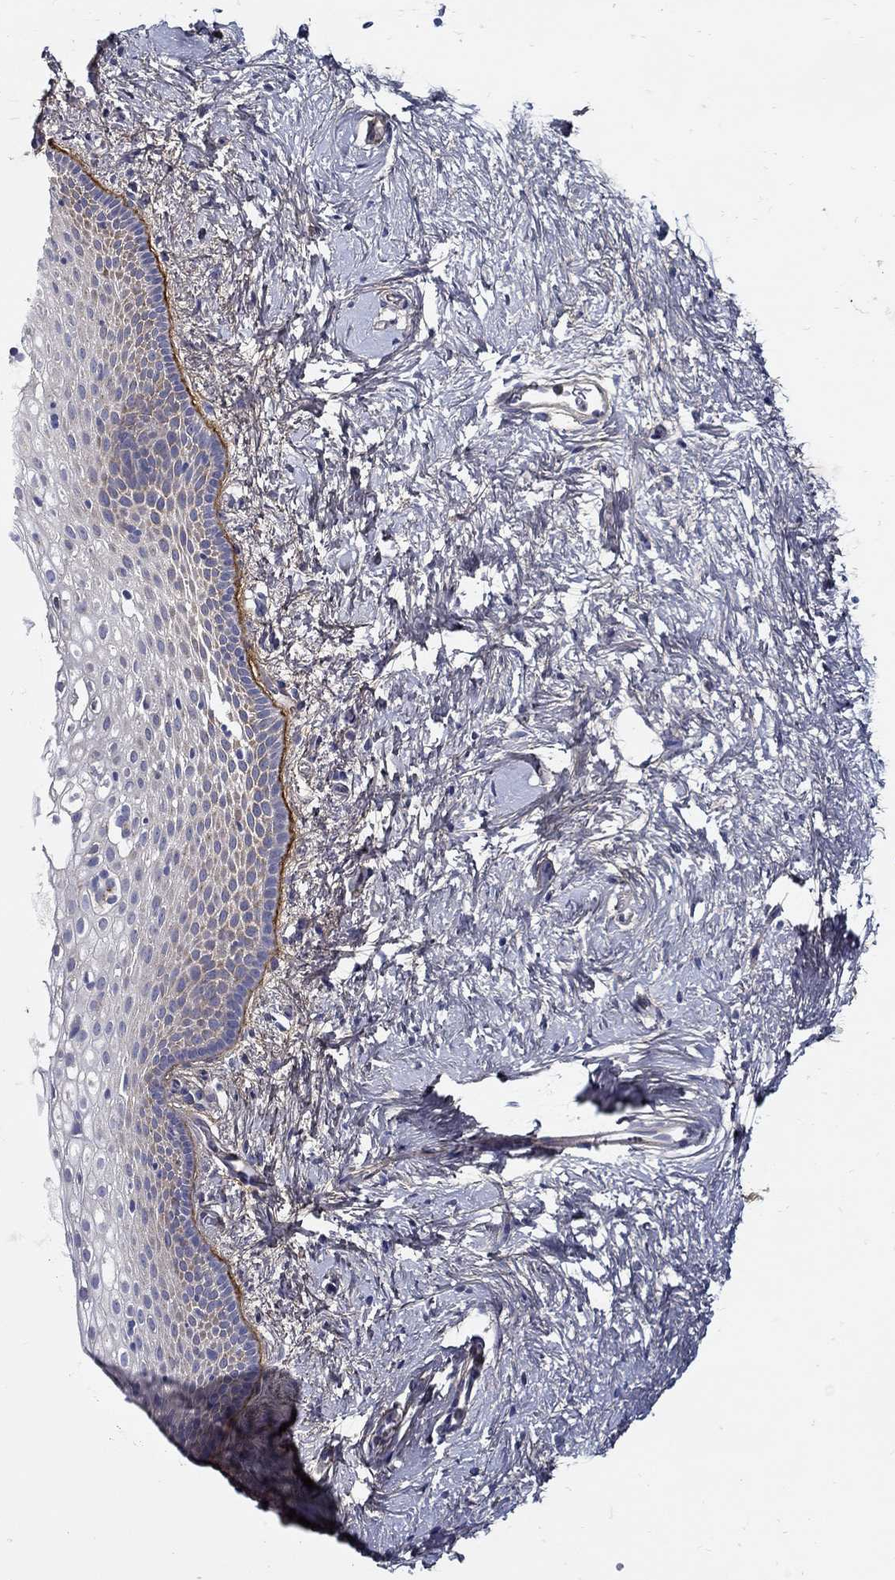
{"staining": {"intensity": "weak", "quantity": "<25%", "location": "cytoplasmic/membranous"}, "tissue": "vagina", "cell_type": "Squamous epithelial cells", "image_type": "normal", "snomed": [{"axis": "morphology", "description": "Normal tissue, NOS"}, {"axis": "topography", "description": "Vagina"}], "caption": "Human vagina stained for a protein using immunohistochemistry (IHC) demonstrates no expression in squamous epithelial cells.", "gene": "TGFBI", "patient": {"sex": "female", "age": 61}}